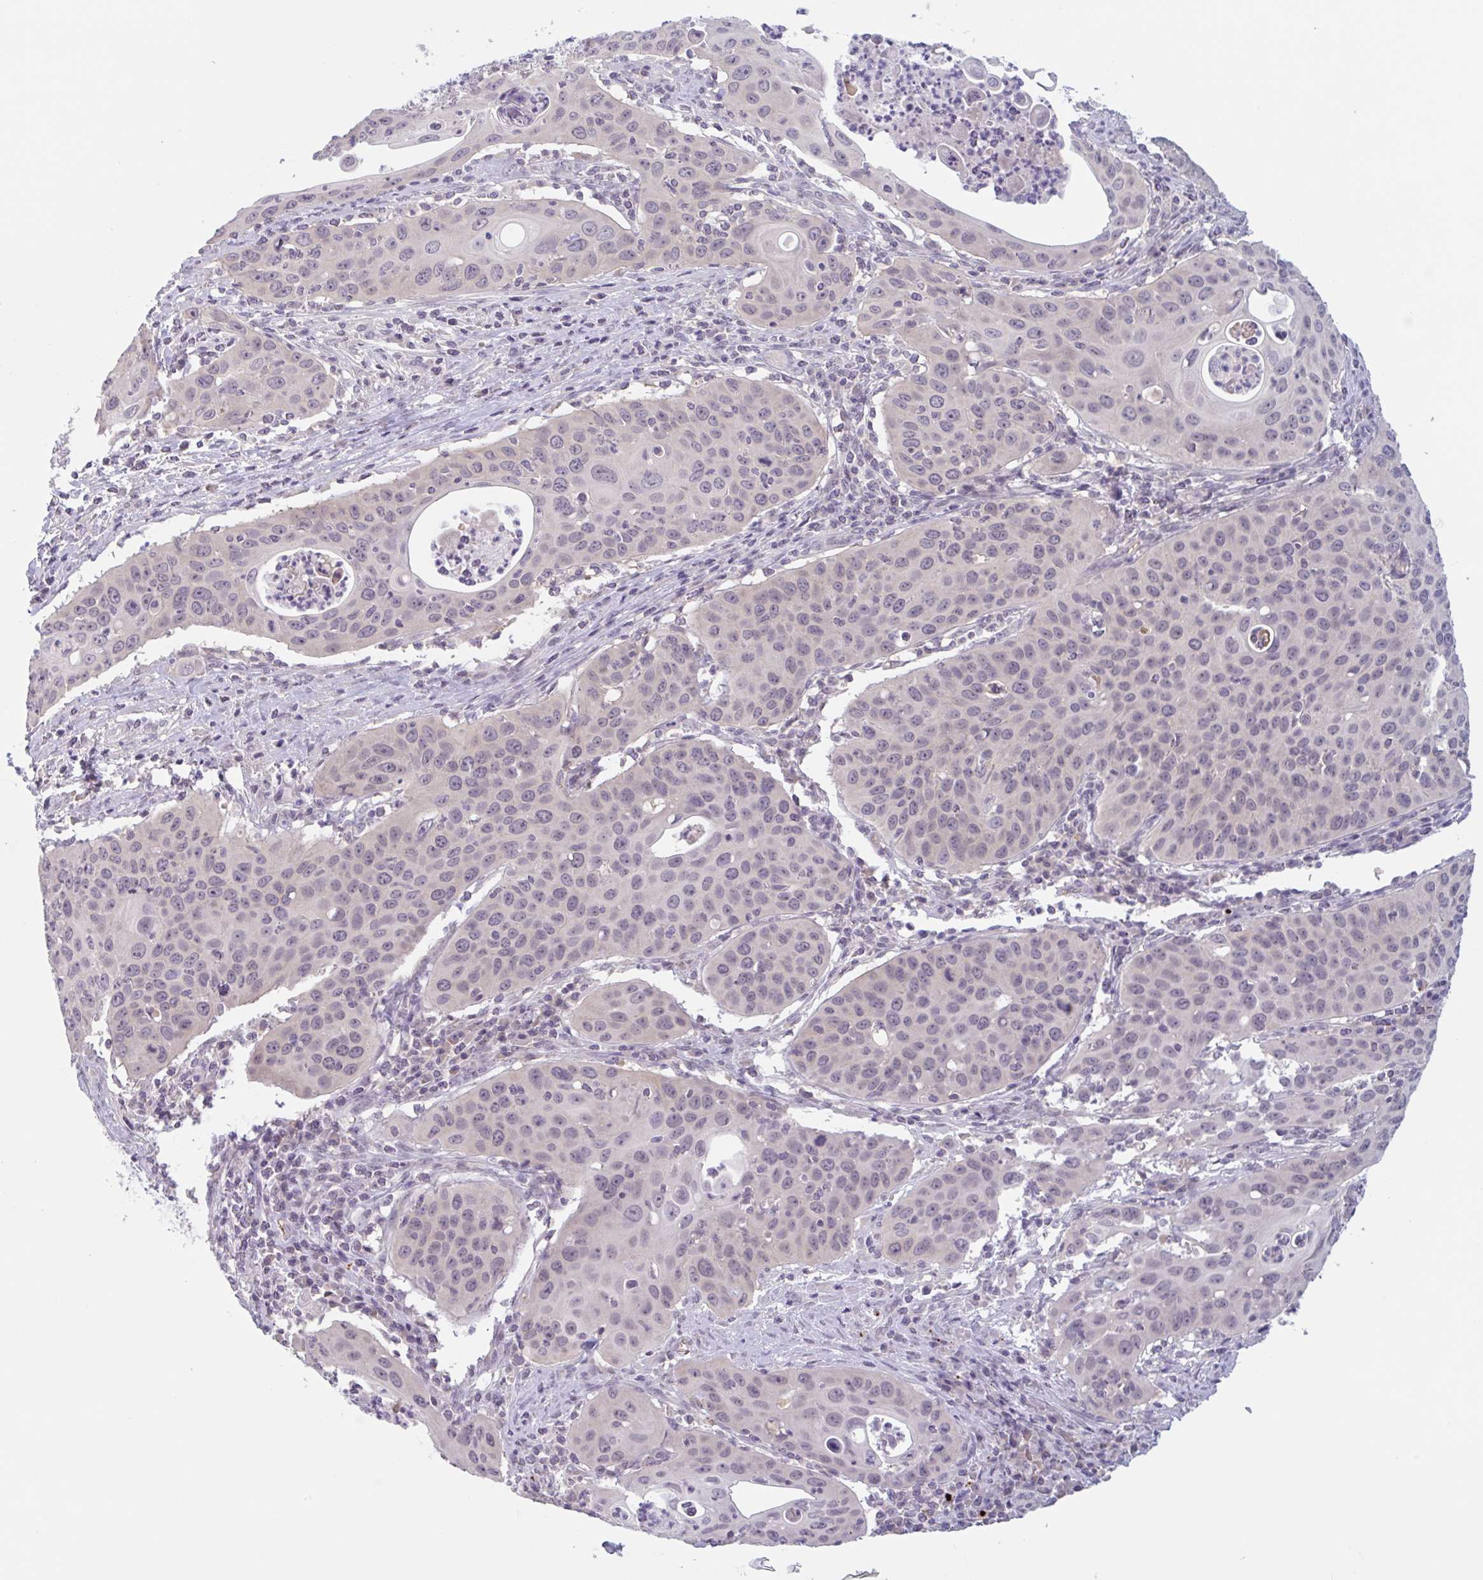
{"staining": {"intensity": "weak", "quantity": "25%-75%", "location": "nuclear"}, "tissue": "cervical cancer", "cell_type": "Tumor cells", "image_type": "cancer", "snomed": [{"axis": "morphology", "description": "Squamous cell carcinoma, NOS"}, {"axis": "topography", "description": "Cervix"}], "caption": "High-magnification brightfield microscopy of cervical cancer stained with DAB (brown) and counterstained with hematoxylin (blue). tumor cells exhibit weak nuclear staining is appreciated in approximately25%-75% of cells.", "gene": "RHAG", "patient": {"sex": "female", "age": 36}}